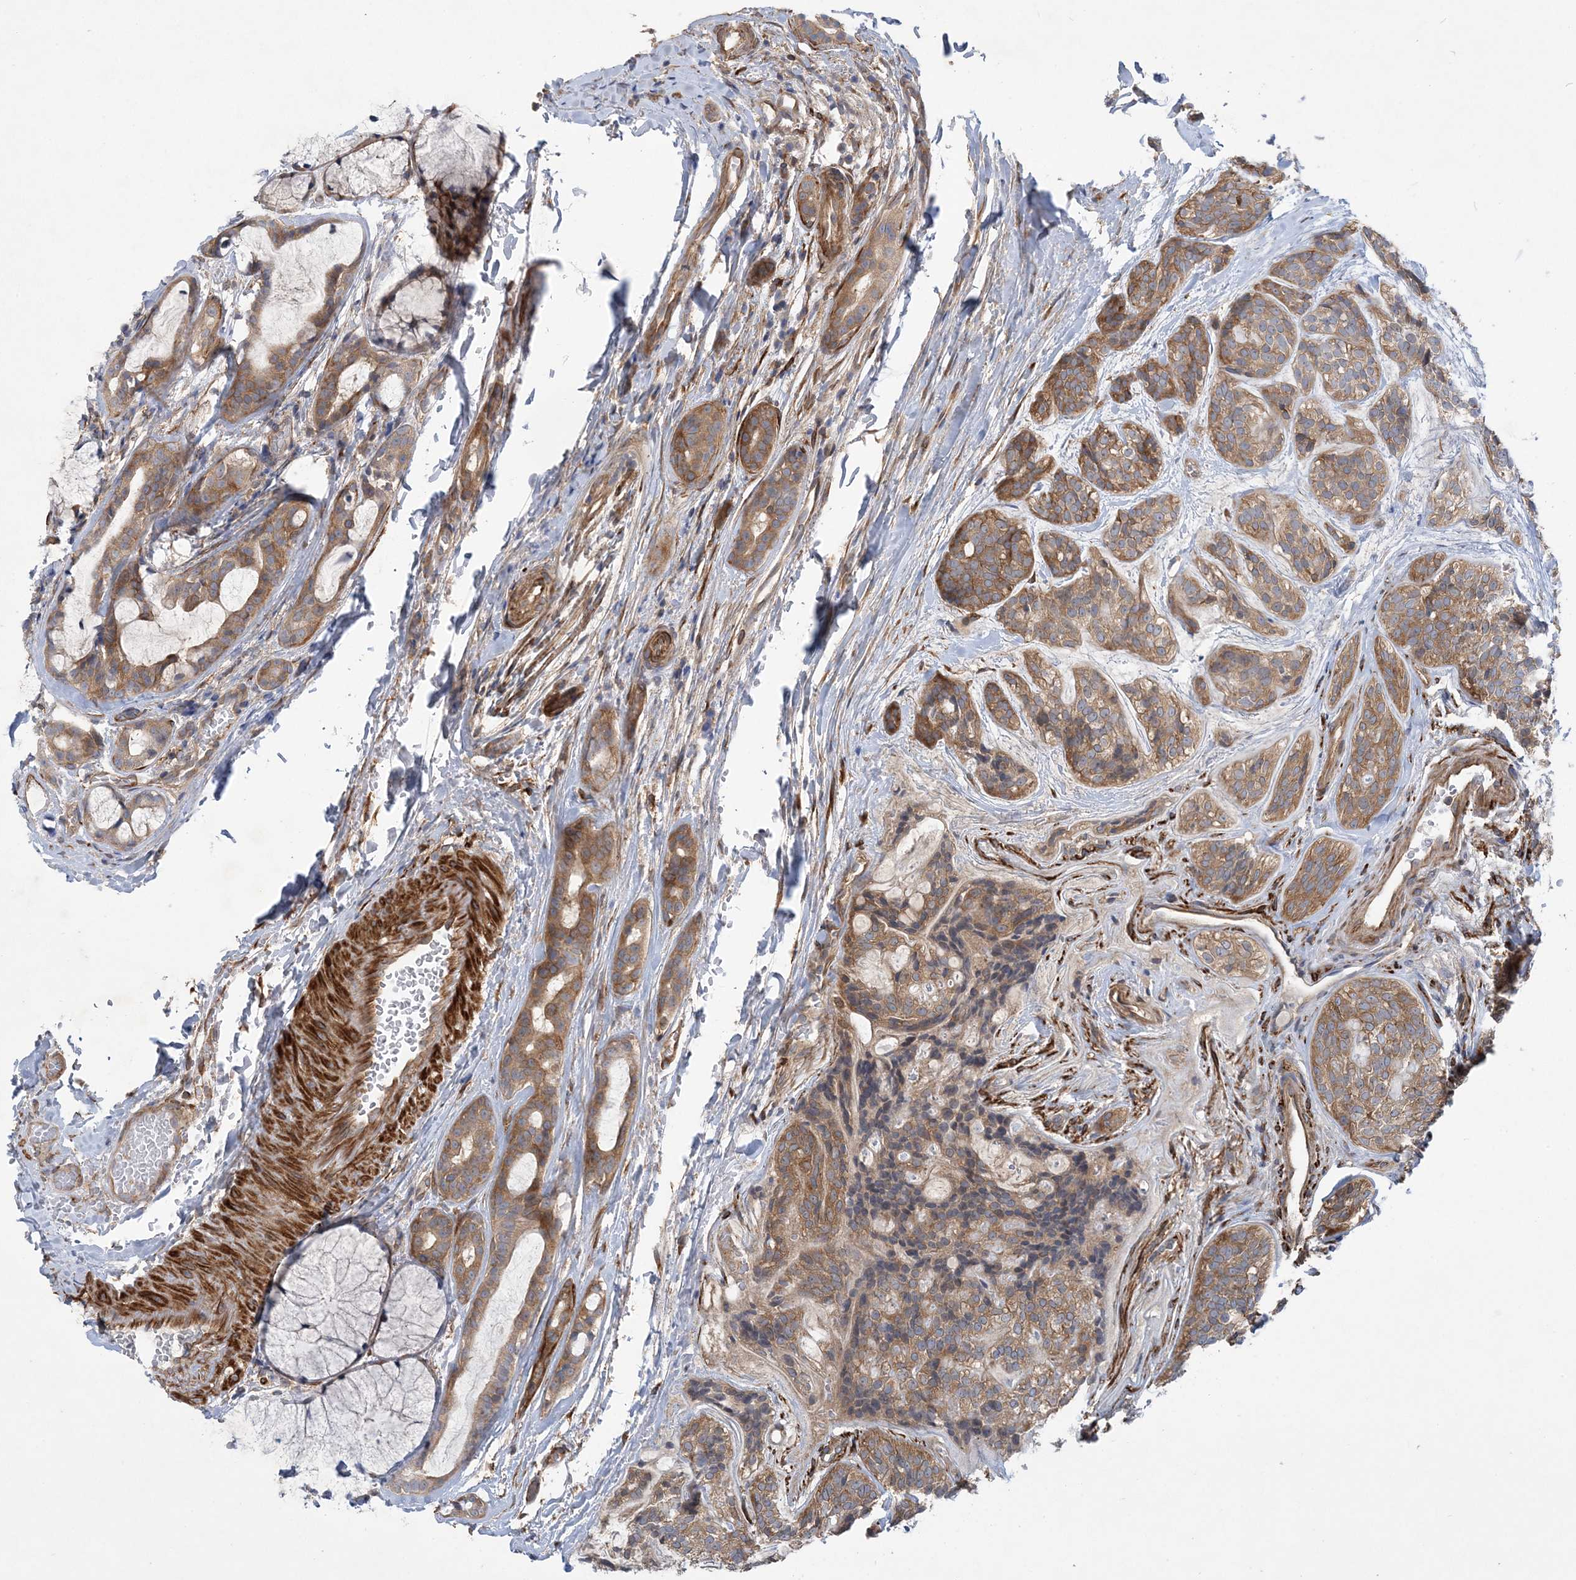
{"staining": {"intensity": "moderate", "quantity": ">75%", "location": "cytoplasmic/membranous"}, "tissue": "head and neck cancer", "cell_type": "Tumor cells", "image_type": "cancer", "snomed": [{"axis": "morphology", "description": "Adenocarcinoma, NOS"}, {"axis": "topography", "description": "Head-Neck"}], "caption": "Adenocarcinoma (head and neck) stained for a protein (brown) shows moderate cytoplasmic/membranous positive staining in approximately >75% of tumor cells.", "gene": "MAP4K5", "patient": {"sex": "male", "age": 66}}